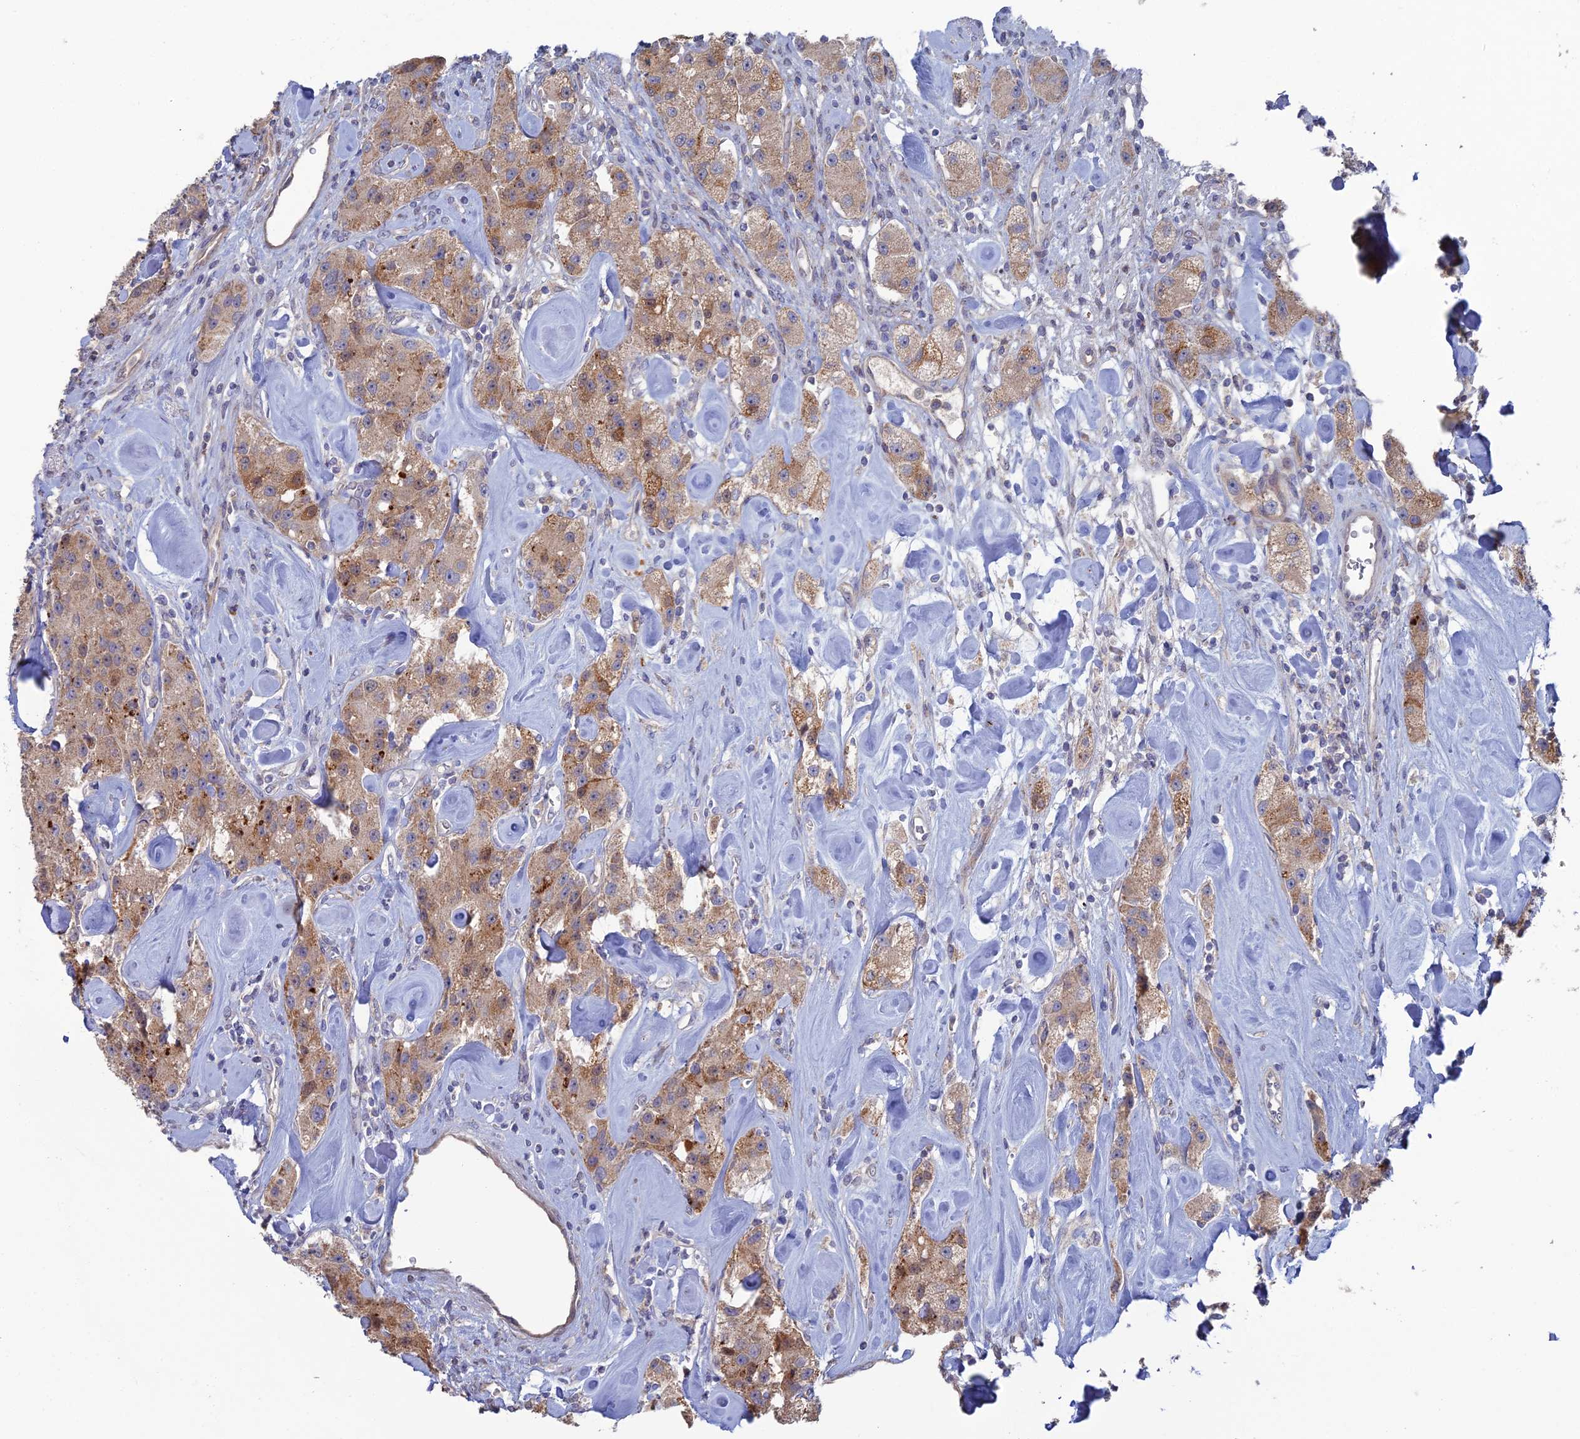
{"staining": {"intensity": "moderate", "quantity": ">75%", "location": "cytoplasmic/membranous"}, "tissue": "carcinoid", "cell_type": "Tumor cells", "image_type": "cancer", "snomed": [{"axis": "morphology", "description": "Carcinoid, malignant, NOS"}, {"axis": "topography", "description": "Pancreas"}], "caption": "Protein expression analysis of carcinoid exhibits moderate cytoplasmic/membranous positivity in about >75% of tumor cells.", "gene": "ARL16", "patient": {"sex": "male", "age": 41}}